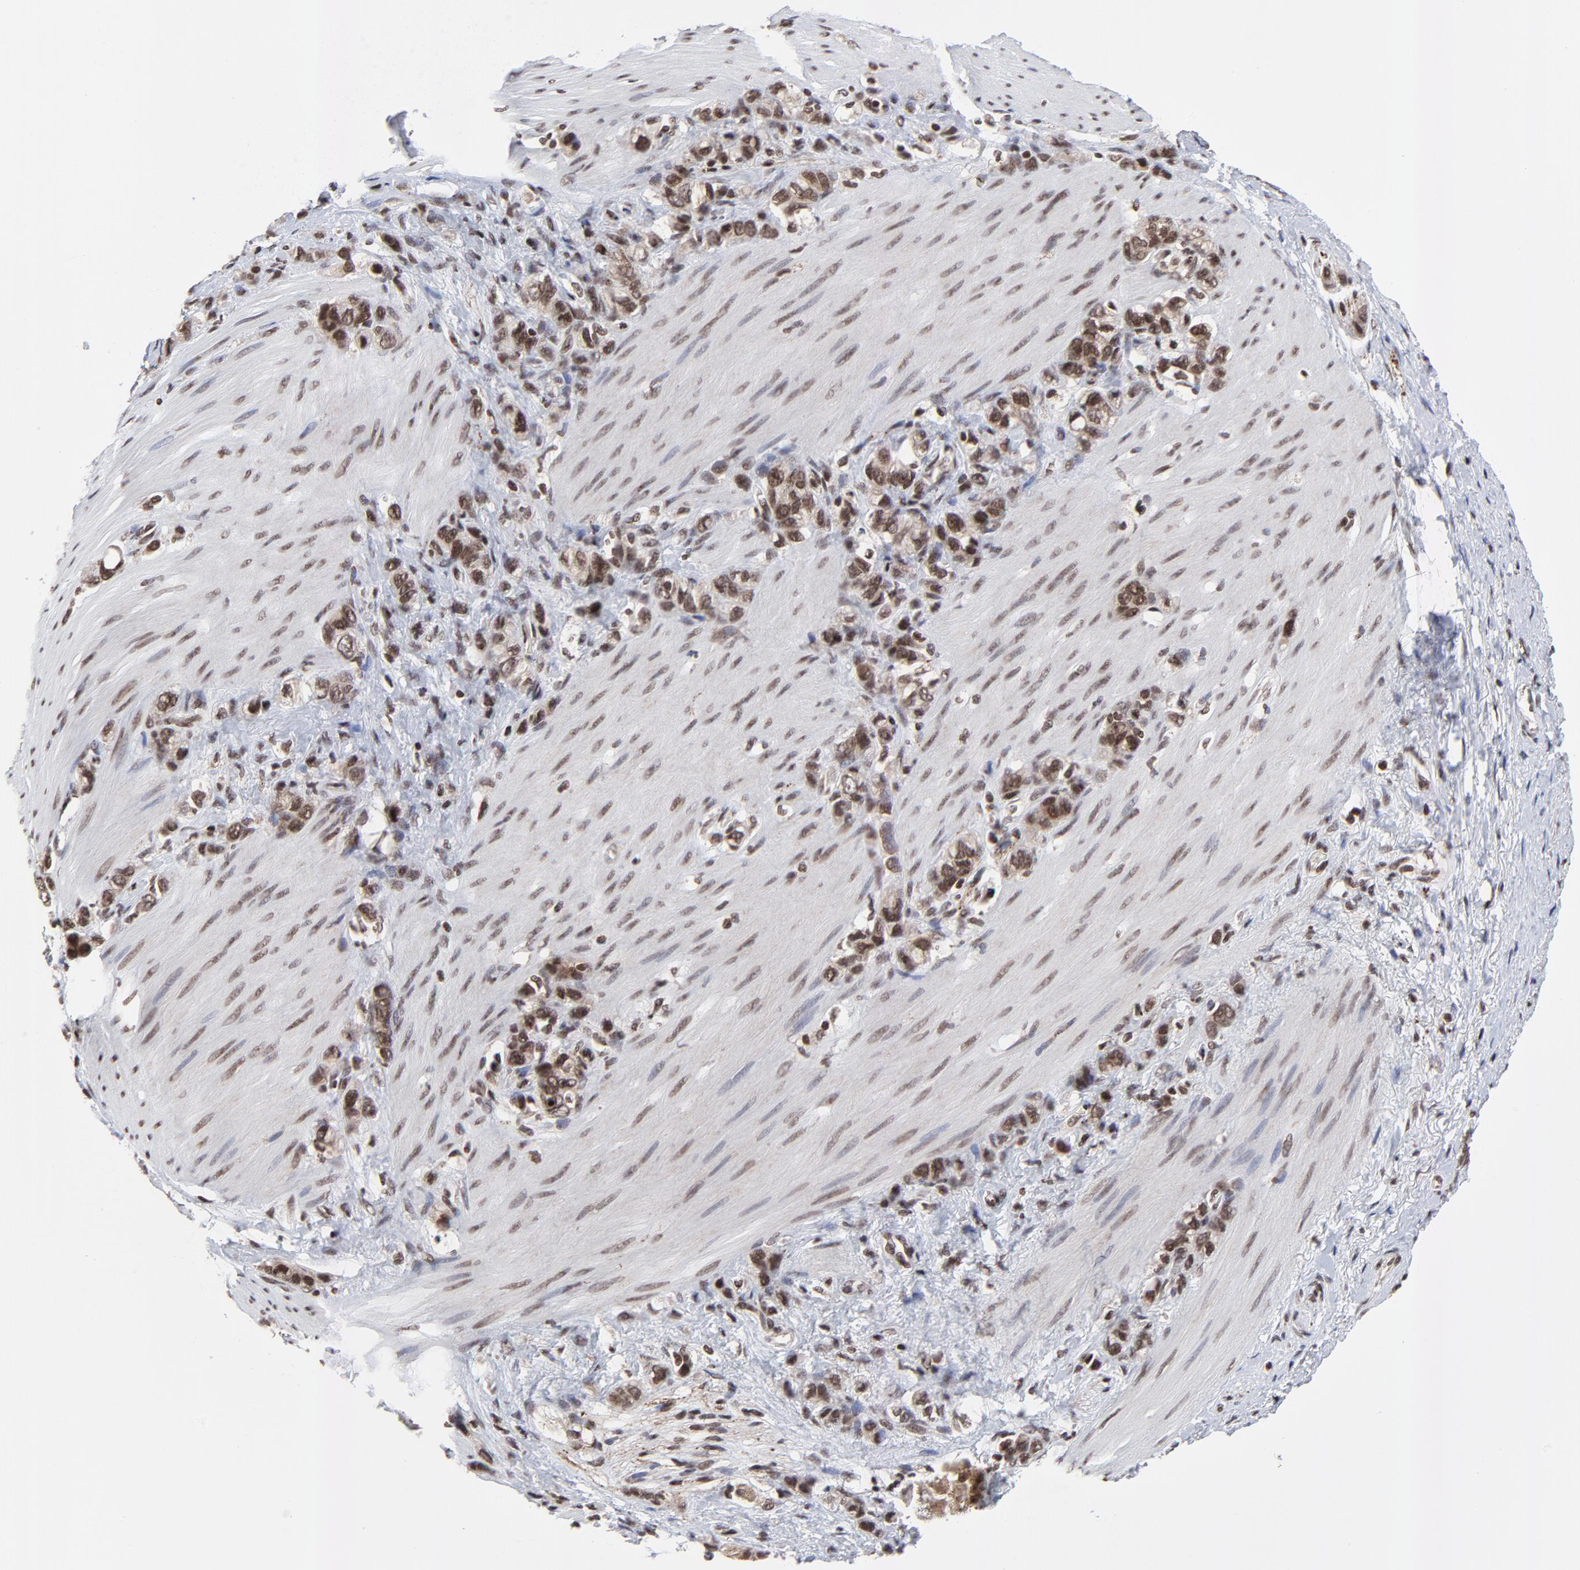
{"staining": {"intensity": "strong", "quantity": ">75%", "location": "cytoplasmic/membranous,nuclear"}, "tissue": "stomach cancer", "cell_type": "Tumor cells", "image_type": "cancer", "snomed": [{"axis": "morphology", "description": "Normal tissue, NOS"}, {"axis": "morphology", "description": "Adenocarcinoma, NOS"}, {"axis": "morphology", "description": "Adenocarcinoma, High grade"}, {"axis": "topography", "description": "Stomach, upper"}, {"axis": "topography", "description": "Stomach"}], "caption": "IHC (DAB (3,3'-diaminobenzidine)) staining of stomach adenocarcinoma exhibits strong cytoplasmic/membranous and nuclear protein expression in approximately >75% of tumor cells.", "gene": "ZNF777", "patient": {"sex": "female", "age": 65}}